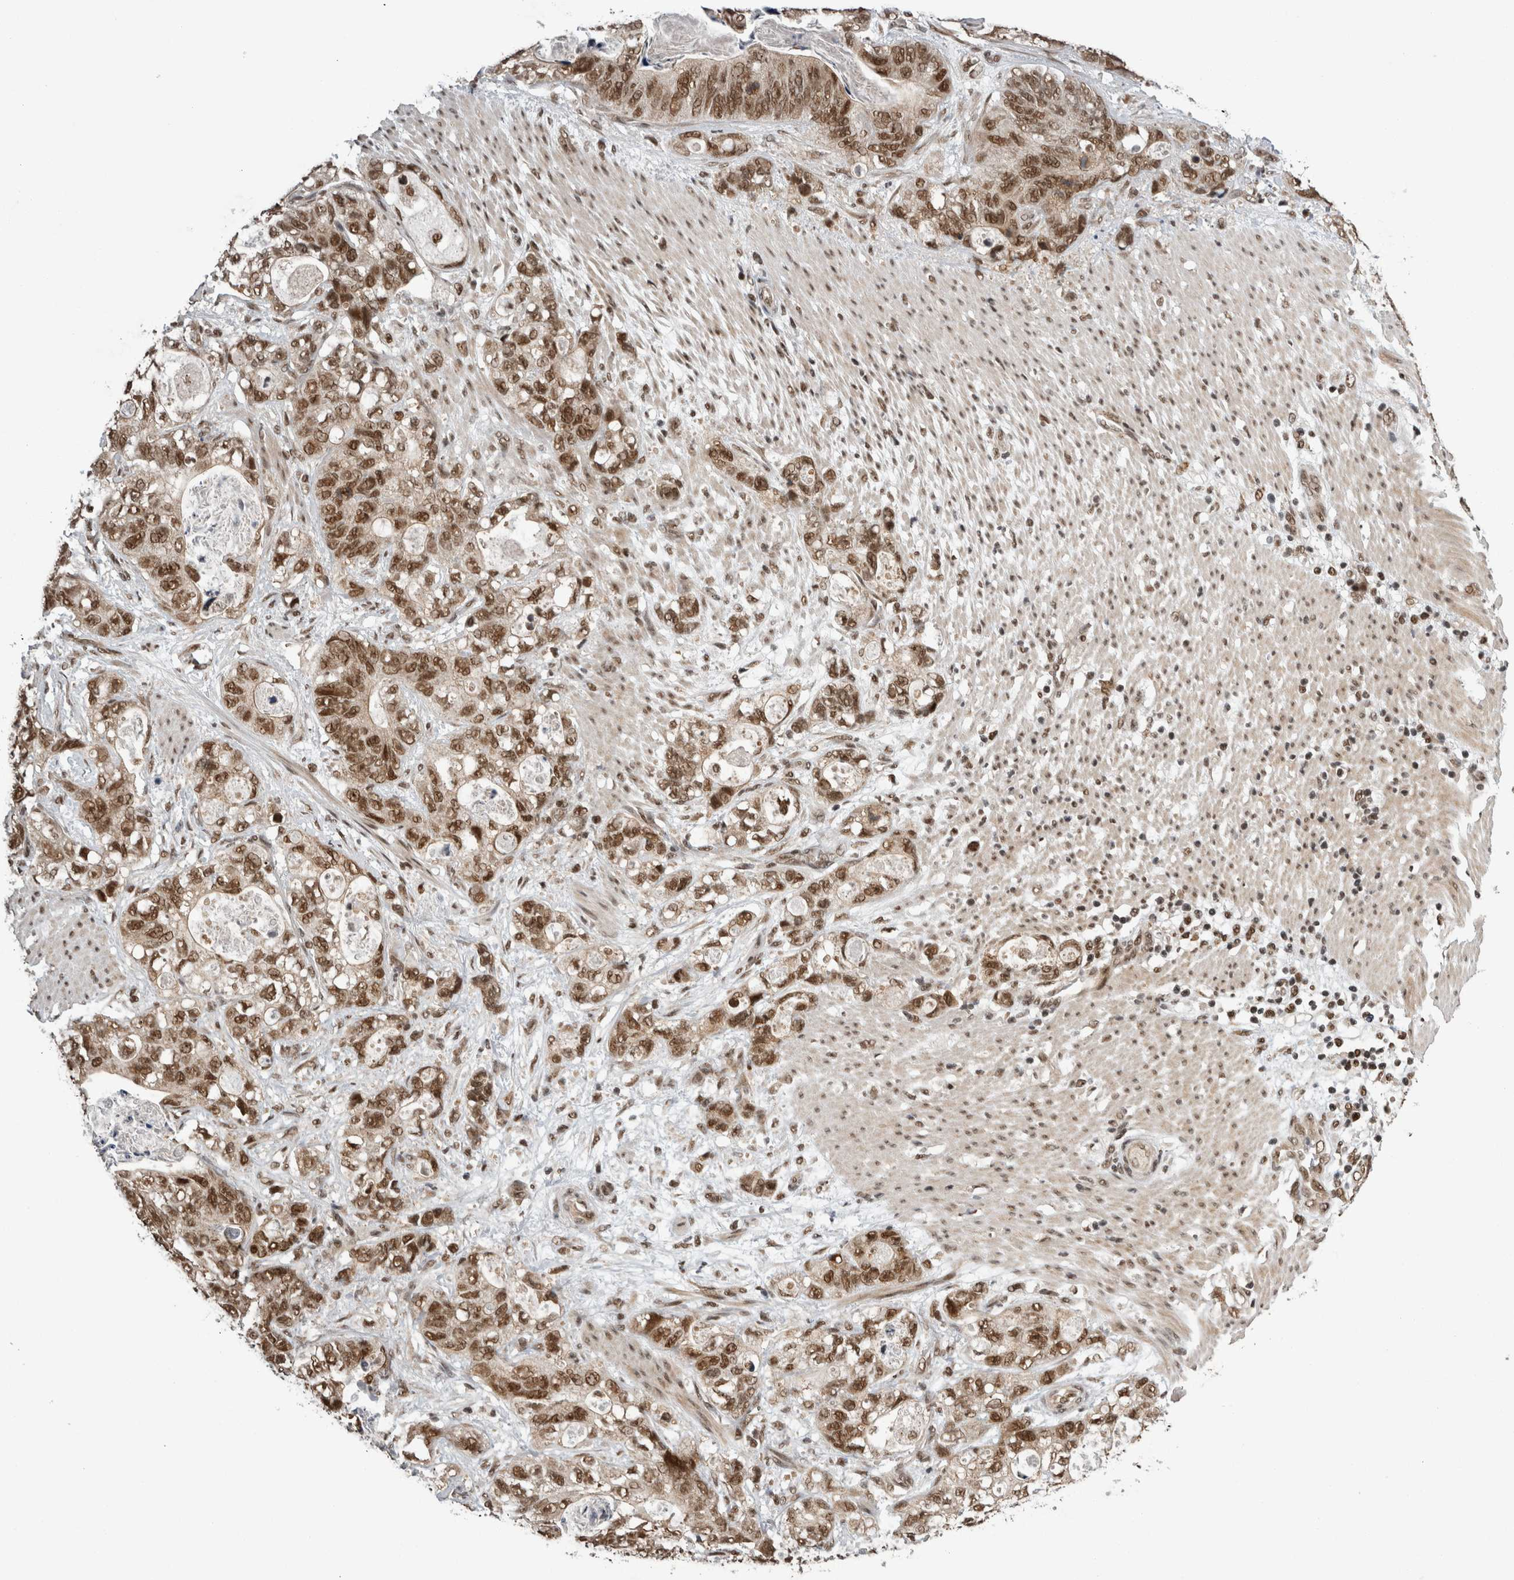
{"staining": {"intensity": "moderate", "quantity": ">75%", "location": "nuclear"}, "tissue": "stomach cancer", "cell_type": "Tumor cells", "image_type": "cancer", "snomed": [{"axis": "morphology", "description": "Normal tissue, NOS"}, {"axis": "morphology", "description": "Adenocarcinoma, NOS"}, {"axis": "topography", "description": "Stomach"}], "caption": "The immunohistochemical stain highlights moderate nuclear expression in tumor cells of stomach cancer tissue. (brown staining indicates protein expression, while blue staining denotes nuclei).", "gene": "CPSF2", "patient": {"sex": "female", "age": 89}}